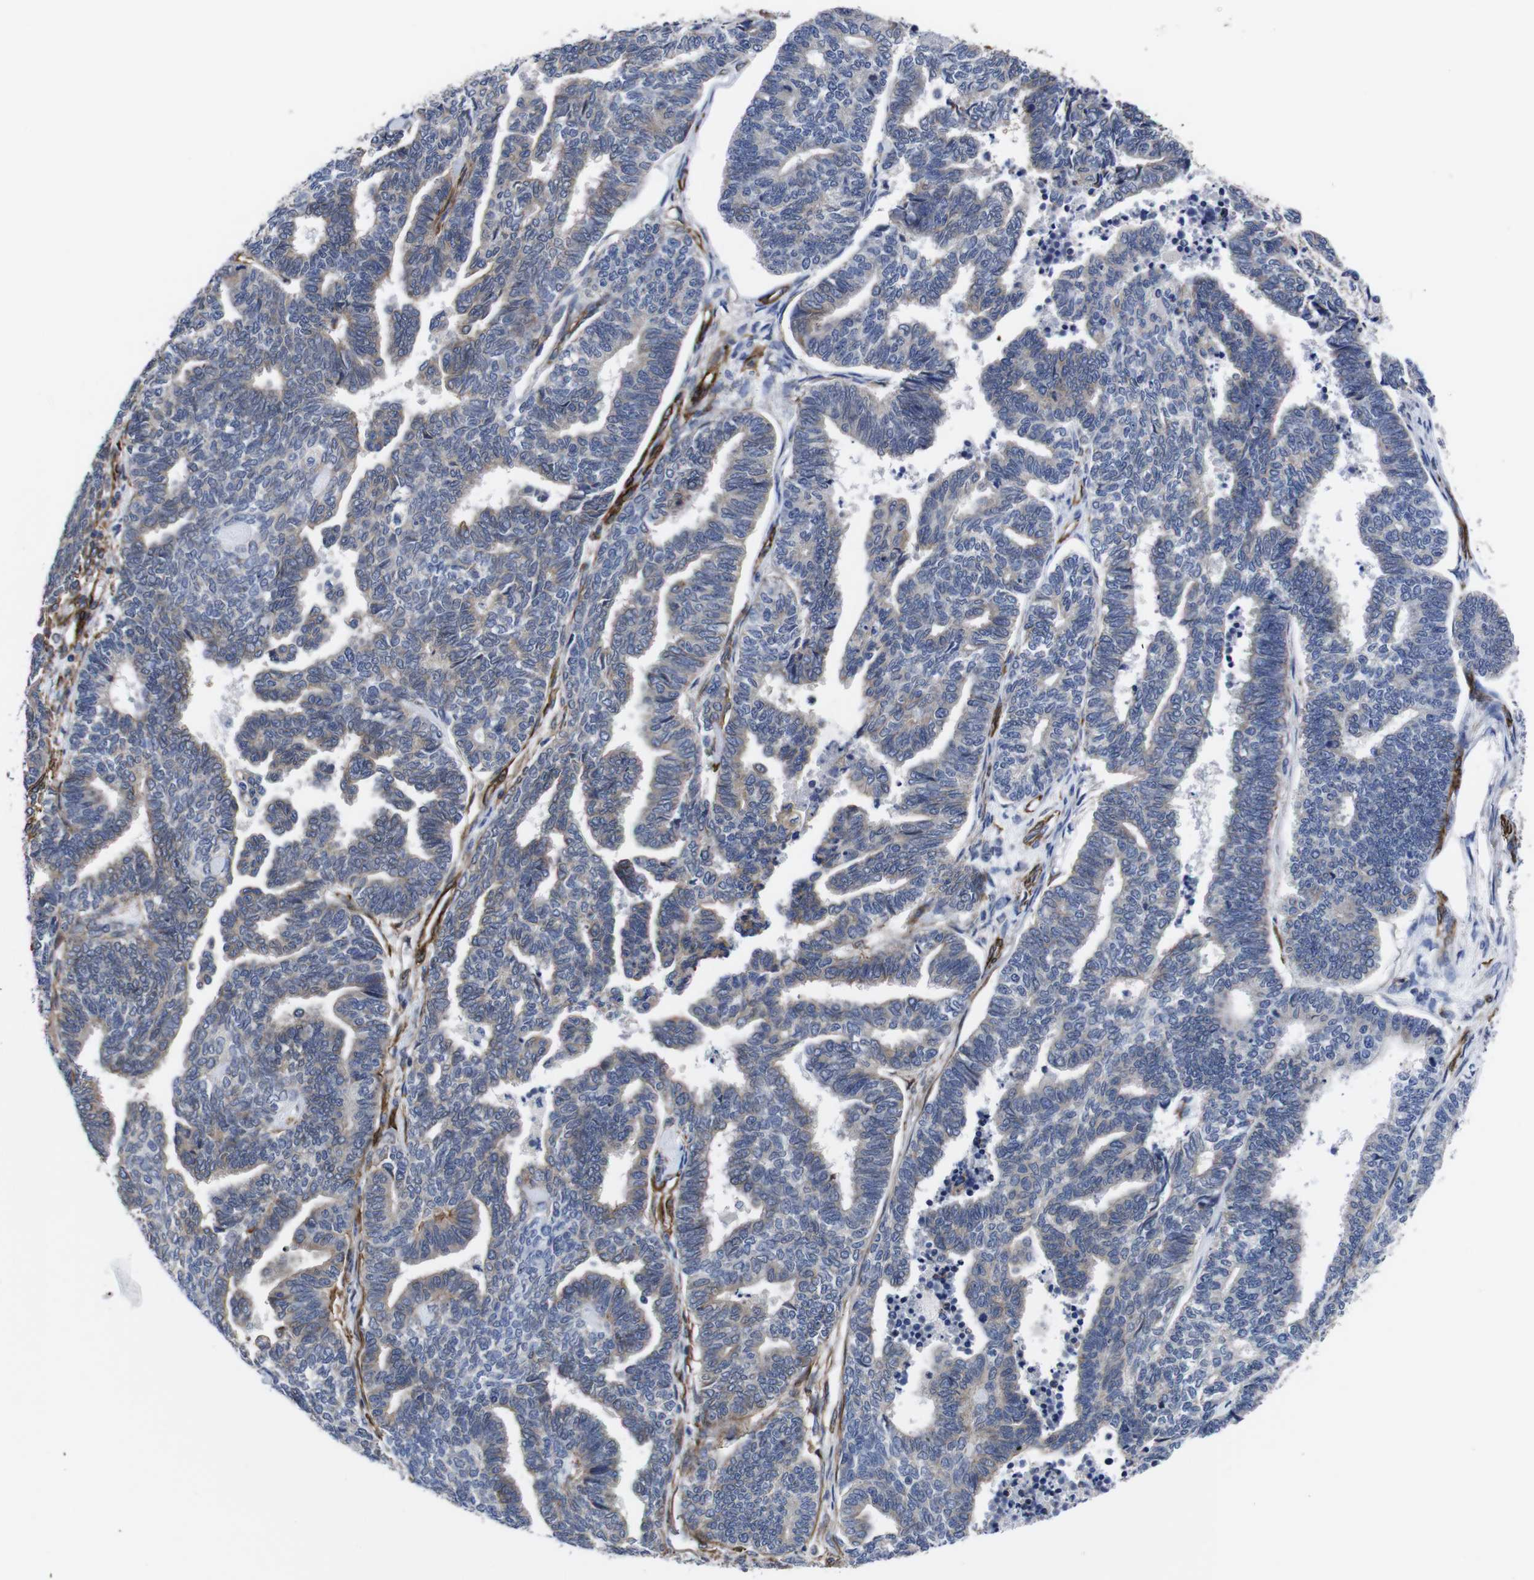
{"staining": {"intensity": "weak", "quantity": "<25%", "location": "cytoplasmic/membranous"}, "tissue": "endometrial cancer", "cell_type": "Tumor cells", "image_type": "cancer", "snomed": [{"axis": "morphology", "description": "Adenocarcinoma, NOS"}, {"axis": "topography", "description": "Endometrium"}], "caption": "Human endometrial cancer stained for a protein using immunohistochemistry (IHC) demonstrates no staining in tumor cells.", "gene": "WNT10A", "patient": {"sex": "female", "age": 70}}